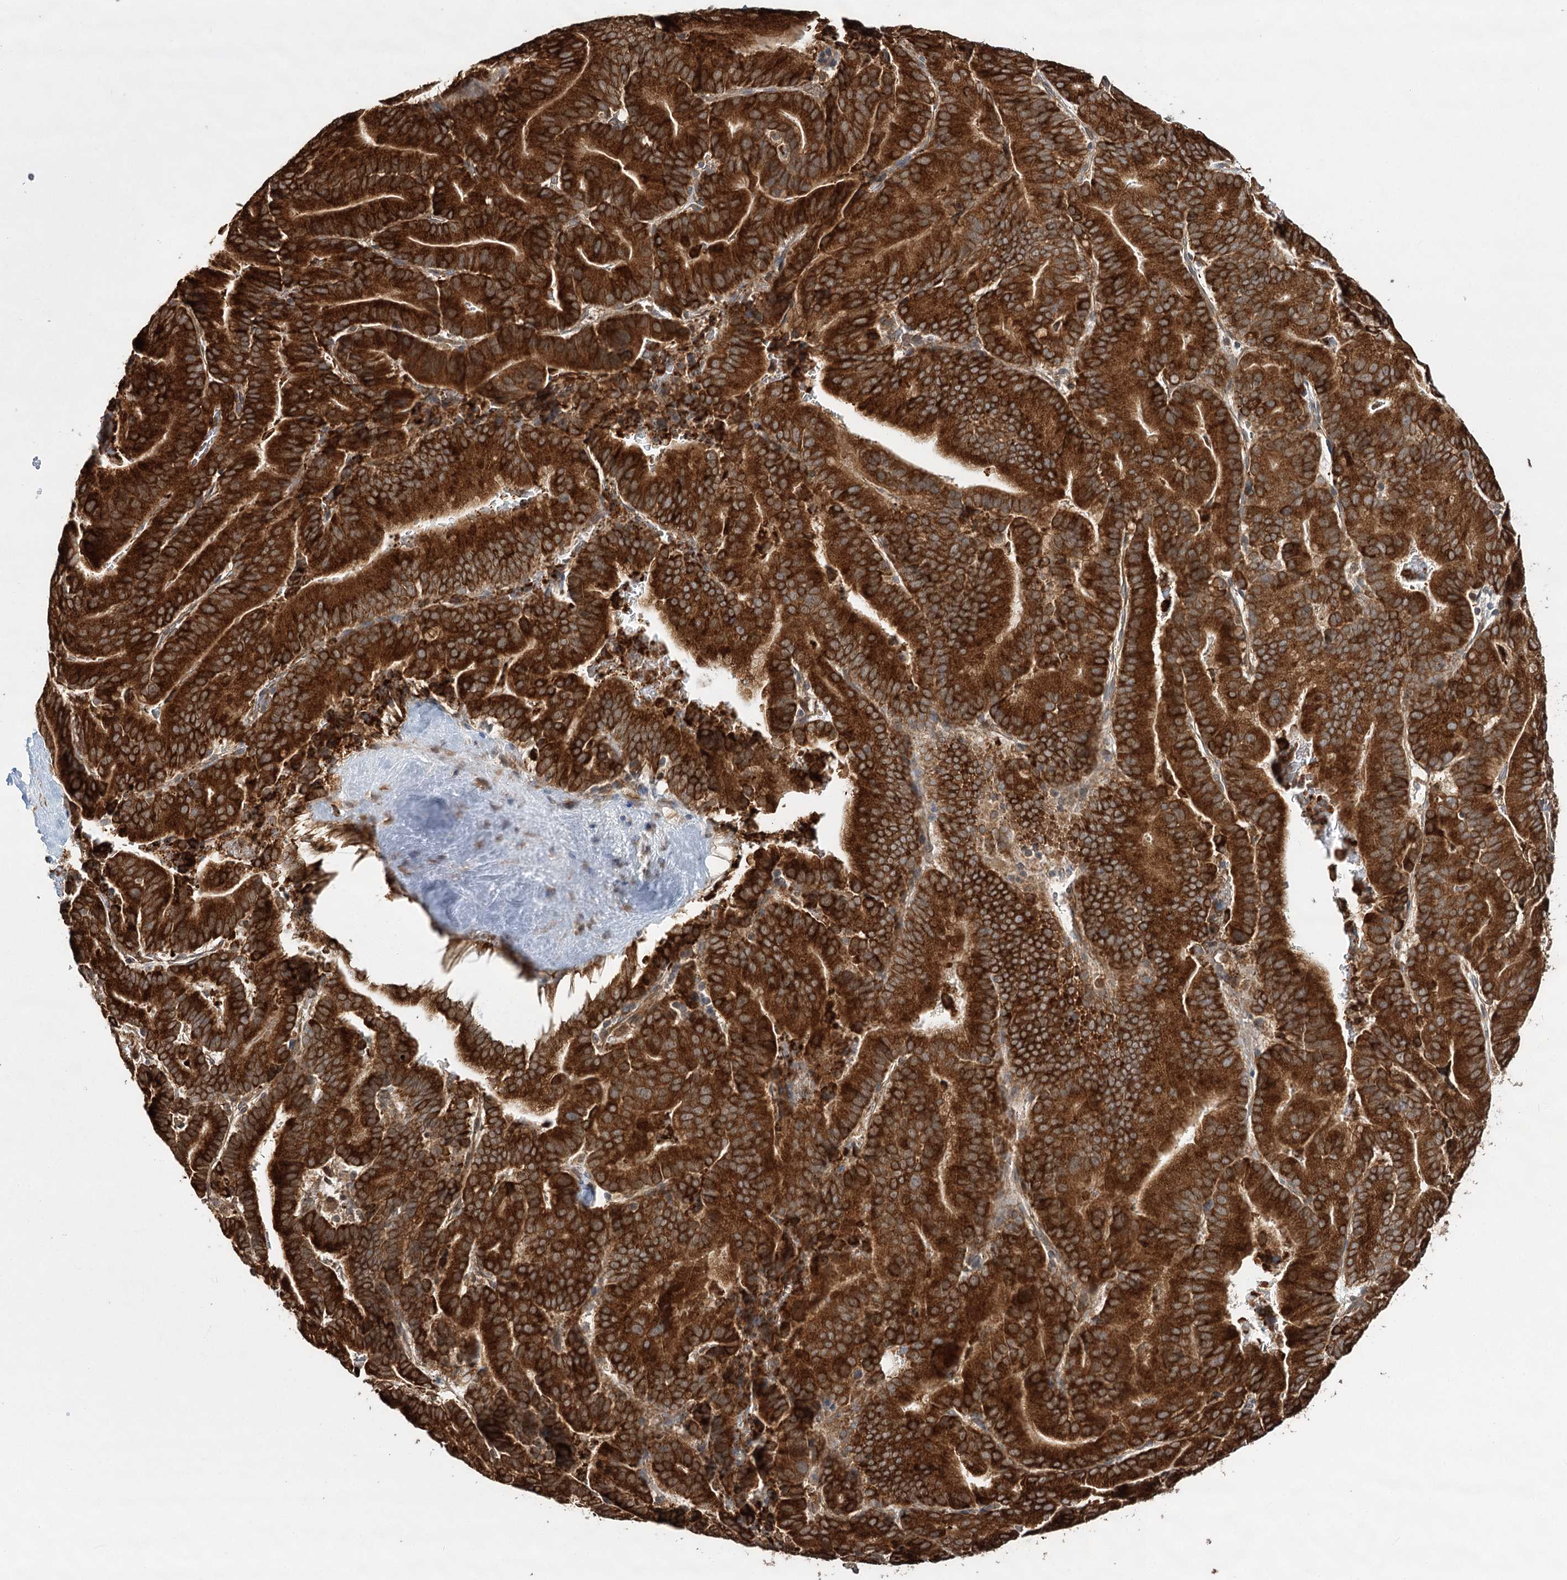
{"staining": {"intensity": "strong", "quantity": ">75%", "location": "cytoplasmic/membranous"}, "tissue": "liver cancer", "cell_type": "Tumor cells", "image_type": "cancer", "snomed": [{"axis": "morphology", "description": "Cholangiocarcinoma"}, {"axis": "topography", "description": "Liver"}], "caption": "Strong cytoplasmic/membranous protein staining is appreciated in about >75% of tumor cells in cholangiocarcinoma (liver).", "gene": "DNAJB14", "patient": {"sex": "female", "age": 75}}